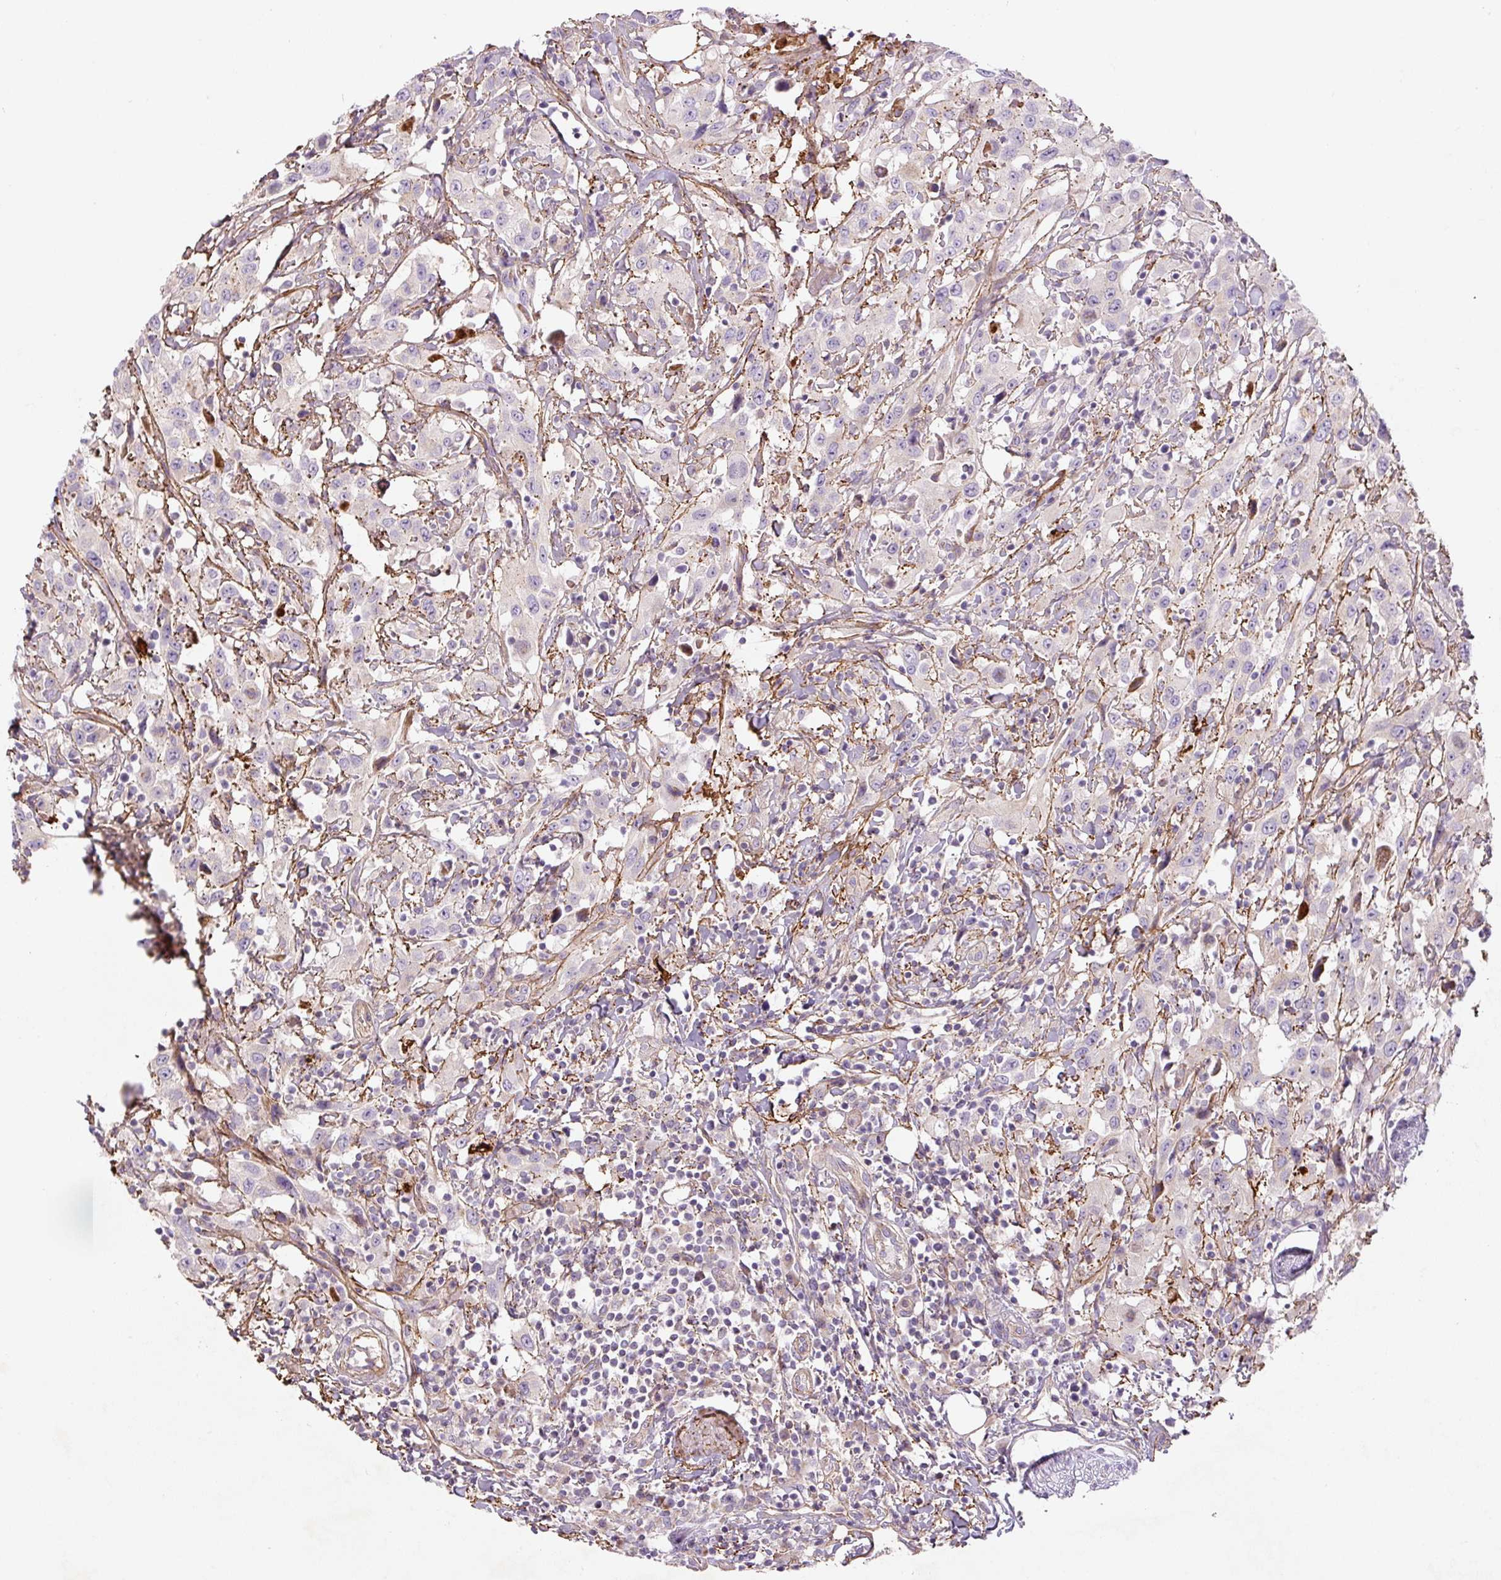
{"staining": {"intensity": "negative", "quantity": "none", "location": "none"}, "tissue": "urothelial cancer", "cell_type": "Tumor cells", "image_type": "cancer", "snomed": [{"axis": "morphology", "description": "Urothelial carcinoma, High grade"}, {"axis": "topography", "description": "Urinary bladder"}], "caption": "High-grade urothelial carcinoma was stained to show a protein in brown. There is no significant expression in tumor cells.", "gene": "CCNI2", "patient": {"sex": "male", "age": 61}}